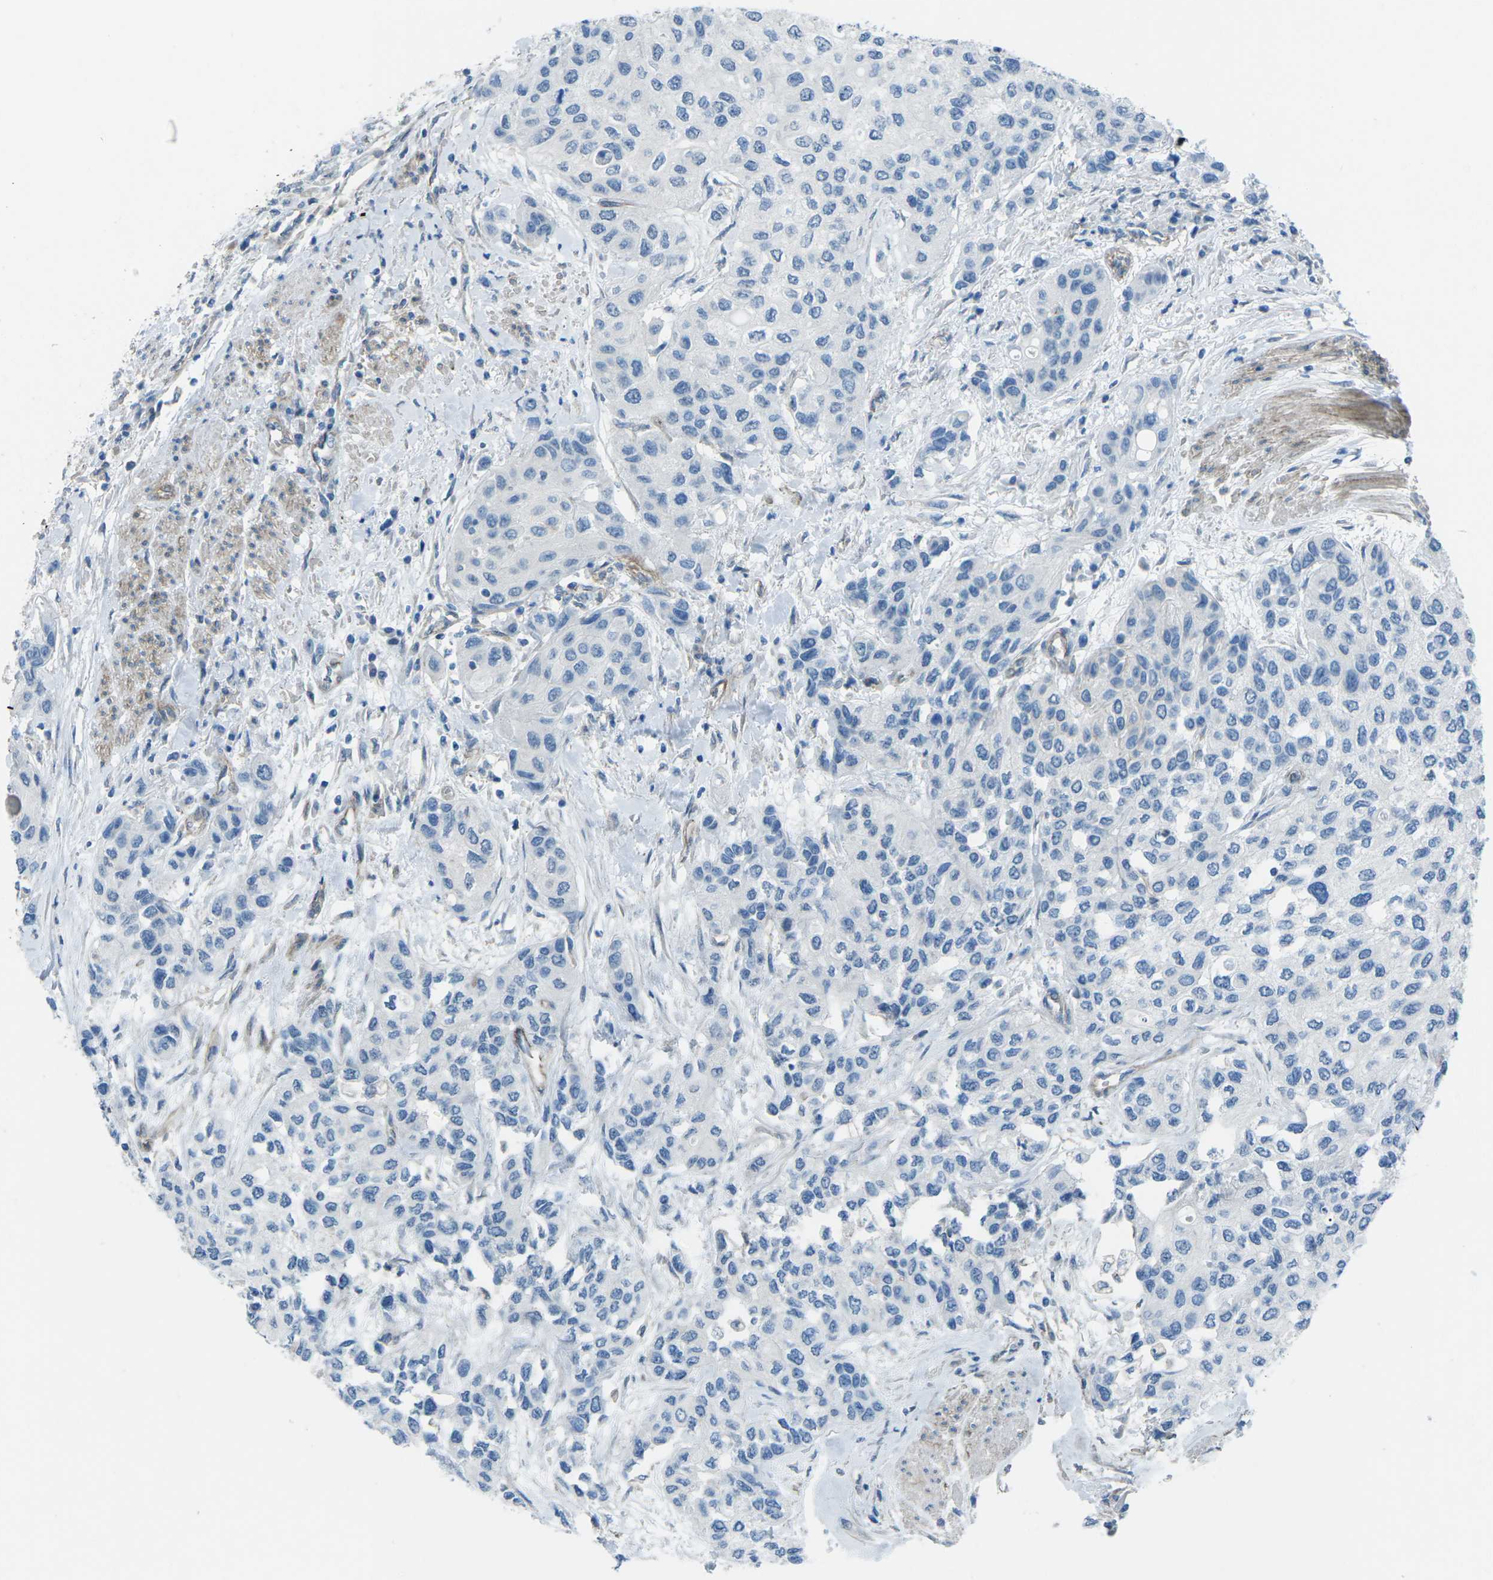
{"staining": {"intensity": "negative", "quantity": "none", "location": "none"}, "tissue": "urothelial cancer", "cell_type": "Tumor cells", "image_type": "cancer", "snomed": [{"axis": "morphology", "description": "Urothelial carcinoma, High grade"}, {"axis": "topography", "description": "Urinary bladder"}], "caption": "Immunohistochemistry of human urothelial carcinoma (high-grade) exhibits no positivity in tumor cells.", "gene": "UTRN", "patient": {"sex": "female", "age": 56}}